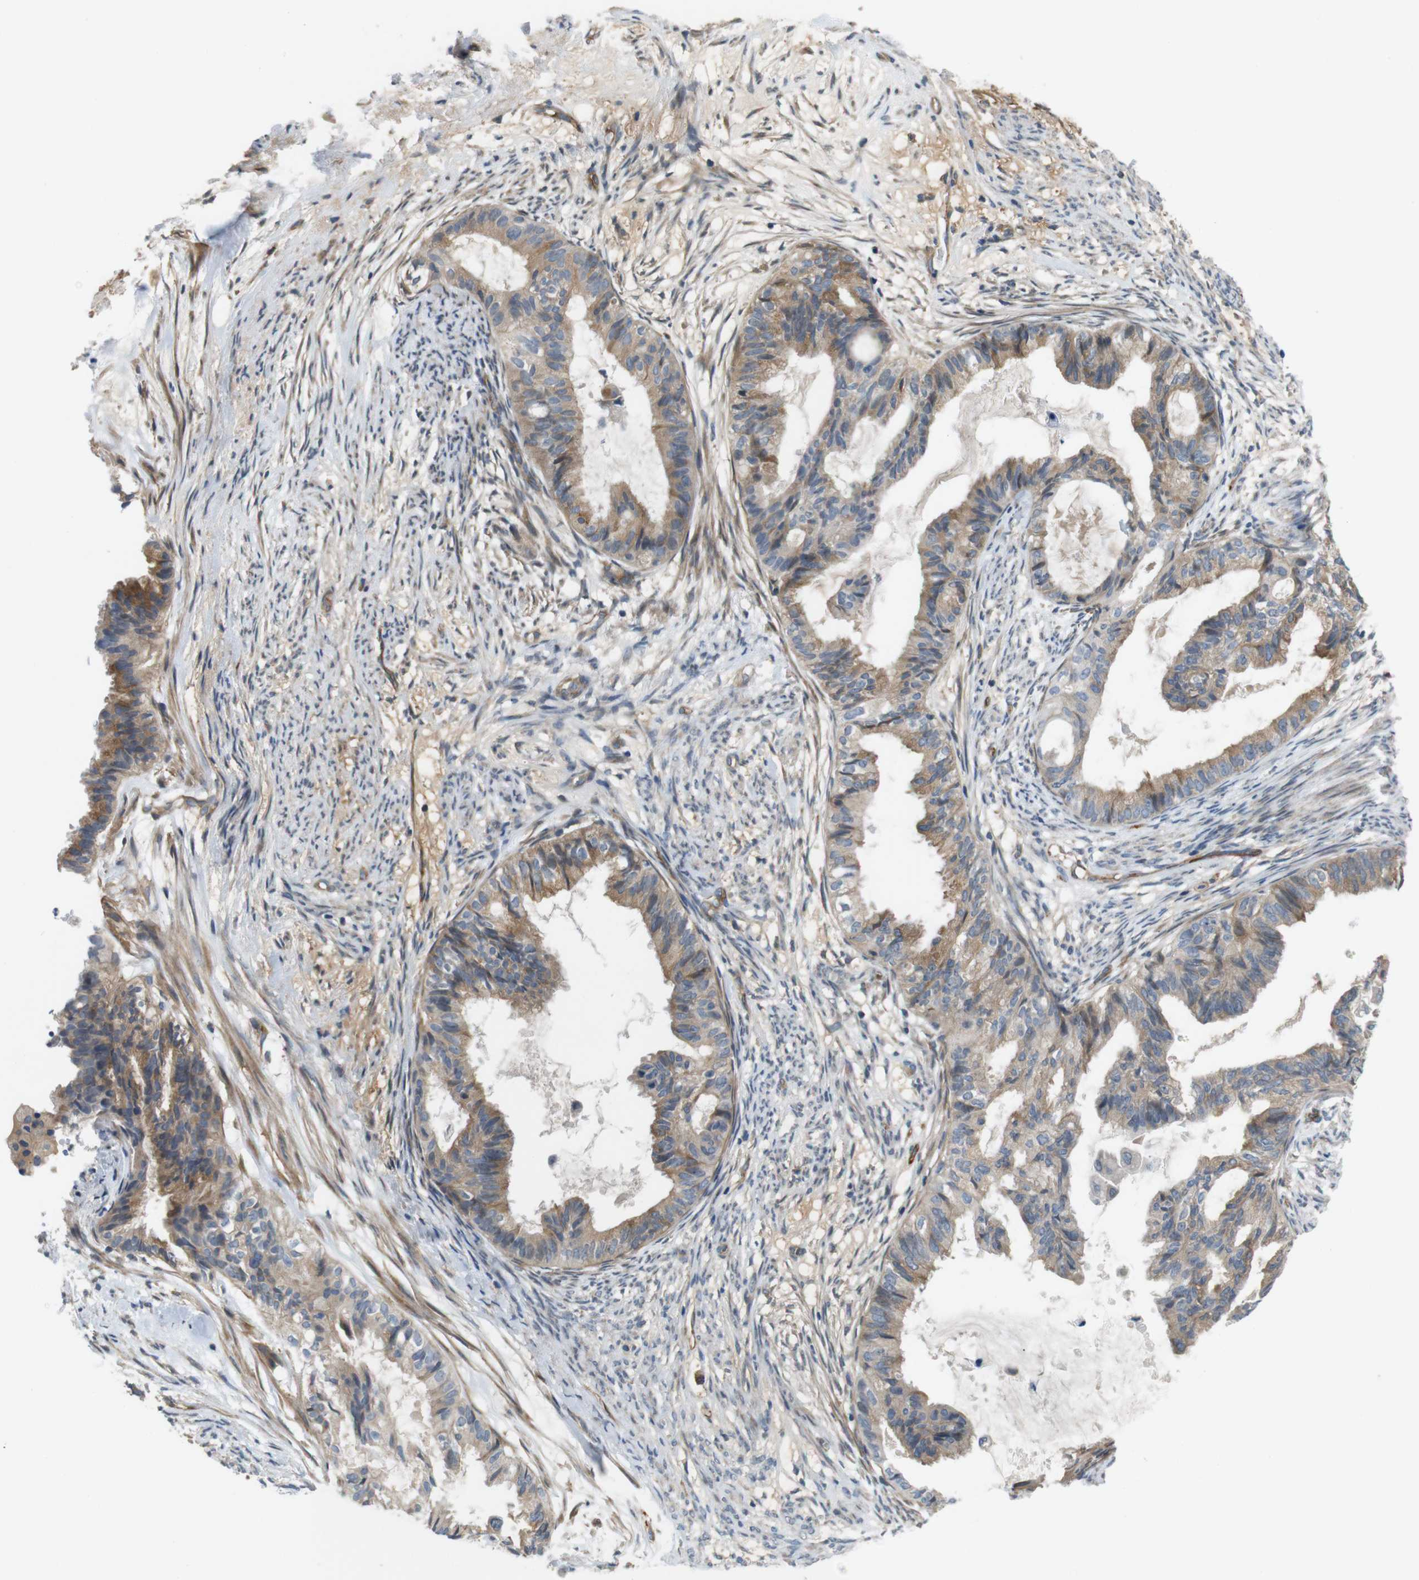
{"staining": {"intensity": "moderate", "quantity": ">75%", "location": "cytoplasmic/membranous"}, "tissue": "cervical cancer", "cell_type": "Tumor cells", "image_type": "cancer", "snomed": [{"axis": "morphology", "description": "Normal tissue, NOS"}, {"axis": "morphology", "description": "Adenocarcinoma, NOS"}, {"axis": "topography", "description": "Cervix"}, {"axis": "topography", "description": "Endometrium"}], "caption": "Adenocarcinoma (cervical) stained for a protein demonstrates moderate cytoplasmic/membranous positivity in tumor cells. The protein is stained brown, and the nuclei are stained in blue (DAB (3,3'-diaminobenzidine) IHC with brightfield microscopy, high magnification).", "gene": "BVES", "patient": {"sex": "female", "age": 86}}